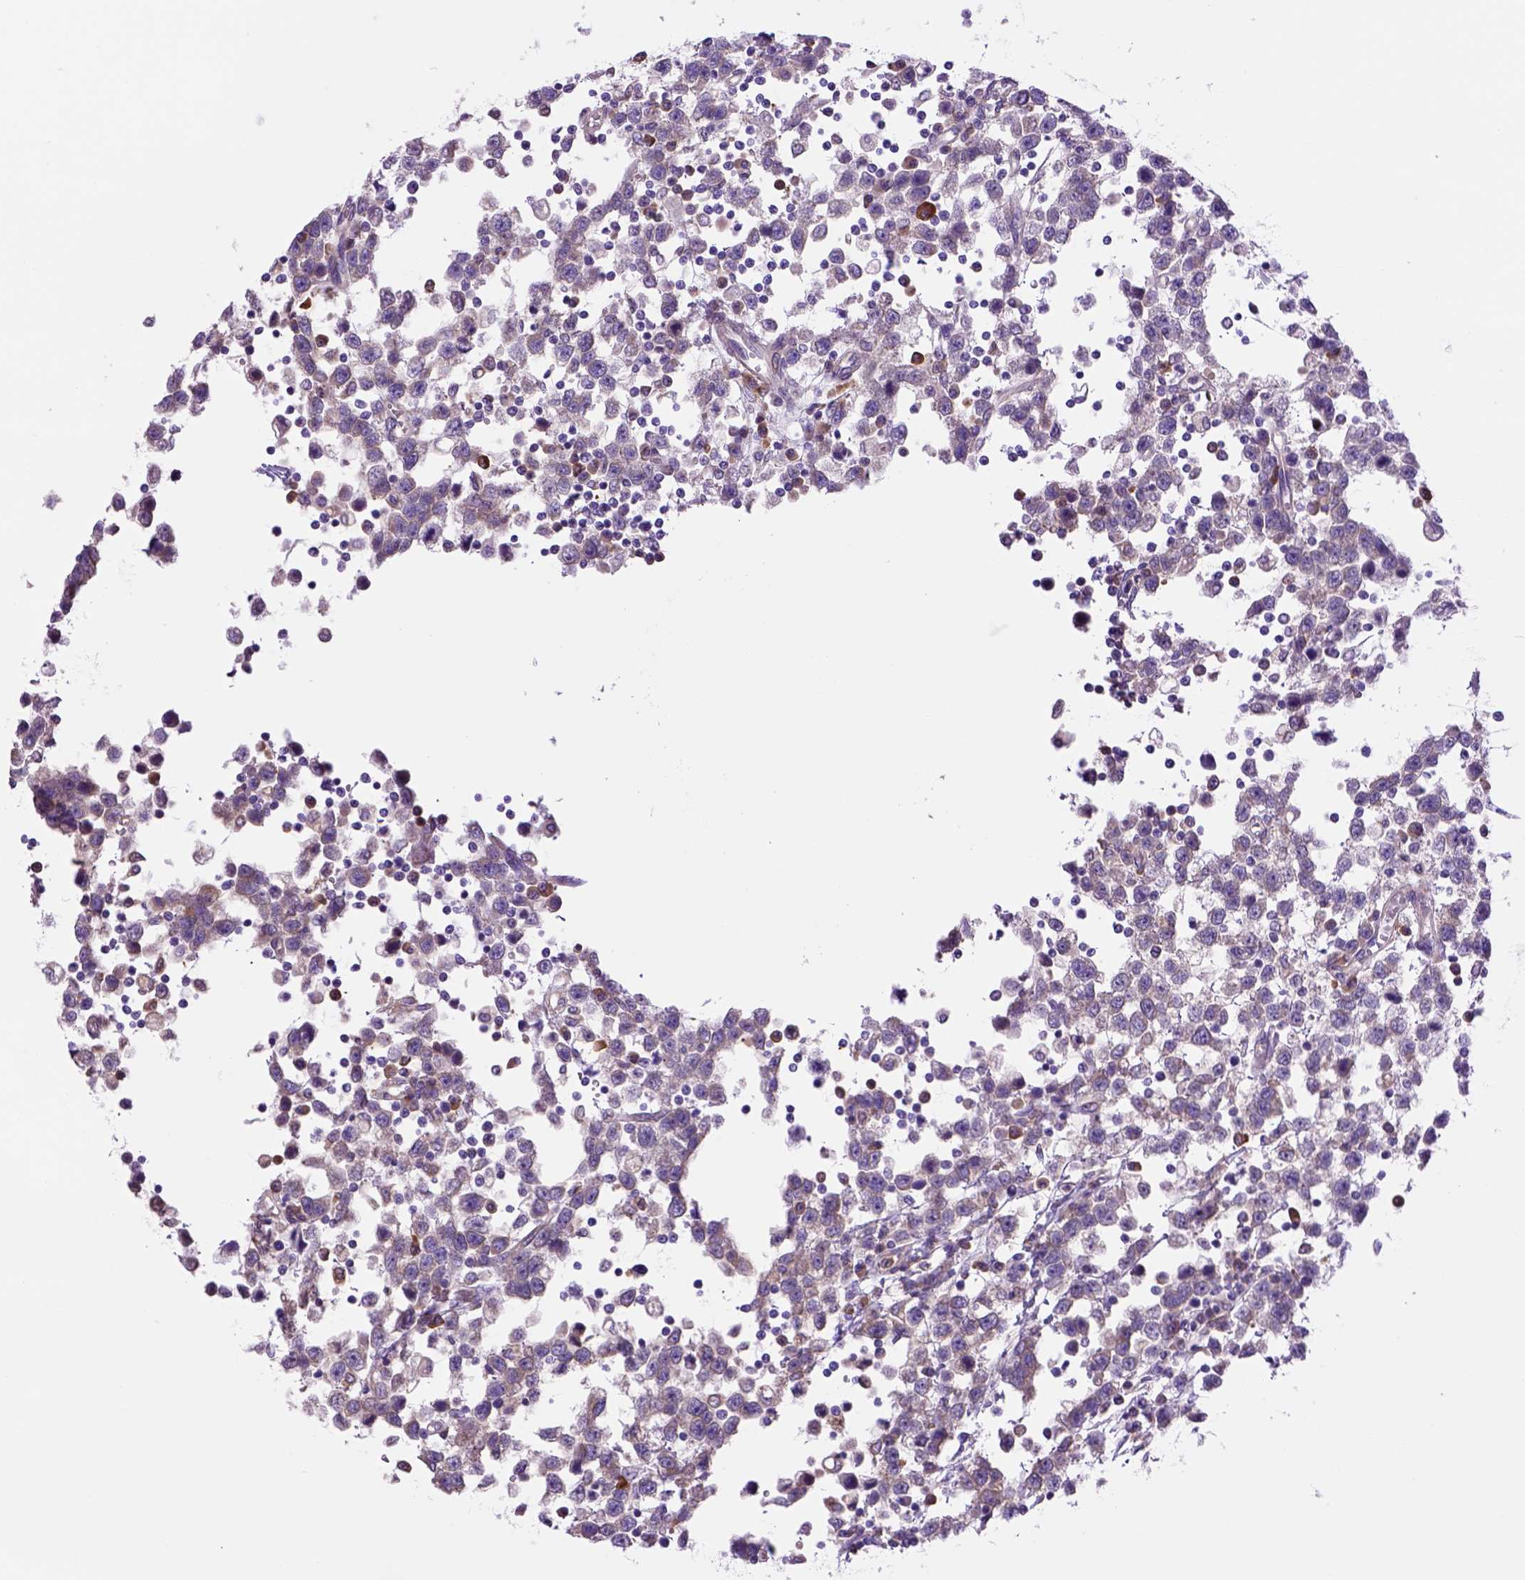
{"staining": {"intensity": "weak", "quantity": "25%-75%", "location": "cytoplasmic/membranous"}, "tissue": "testis cancer", "cell_type": "Tumor cells", "image_type": "cancer", "snomed": [{"axis": "morphology", "description": "Seminoma, NOS"}, {"axis": "topography", "description": "Testis"}], "caption": "Immunohistochemistry (IHC) image of seminoma (testis) stained for a protein (brown), which displays low levels of weak cytoplasmic/membranous staining in approximately 25%-75% of tumor cells.", "gene": "PIAS3", "patient": {"sex": "male", "age": 34}}